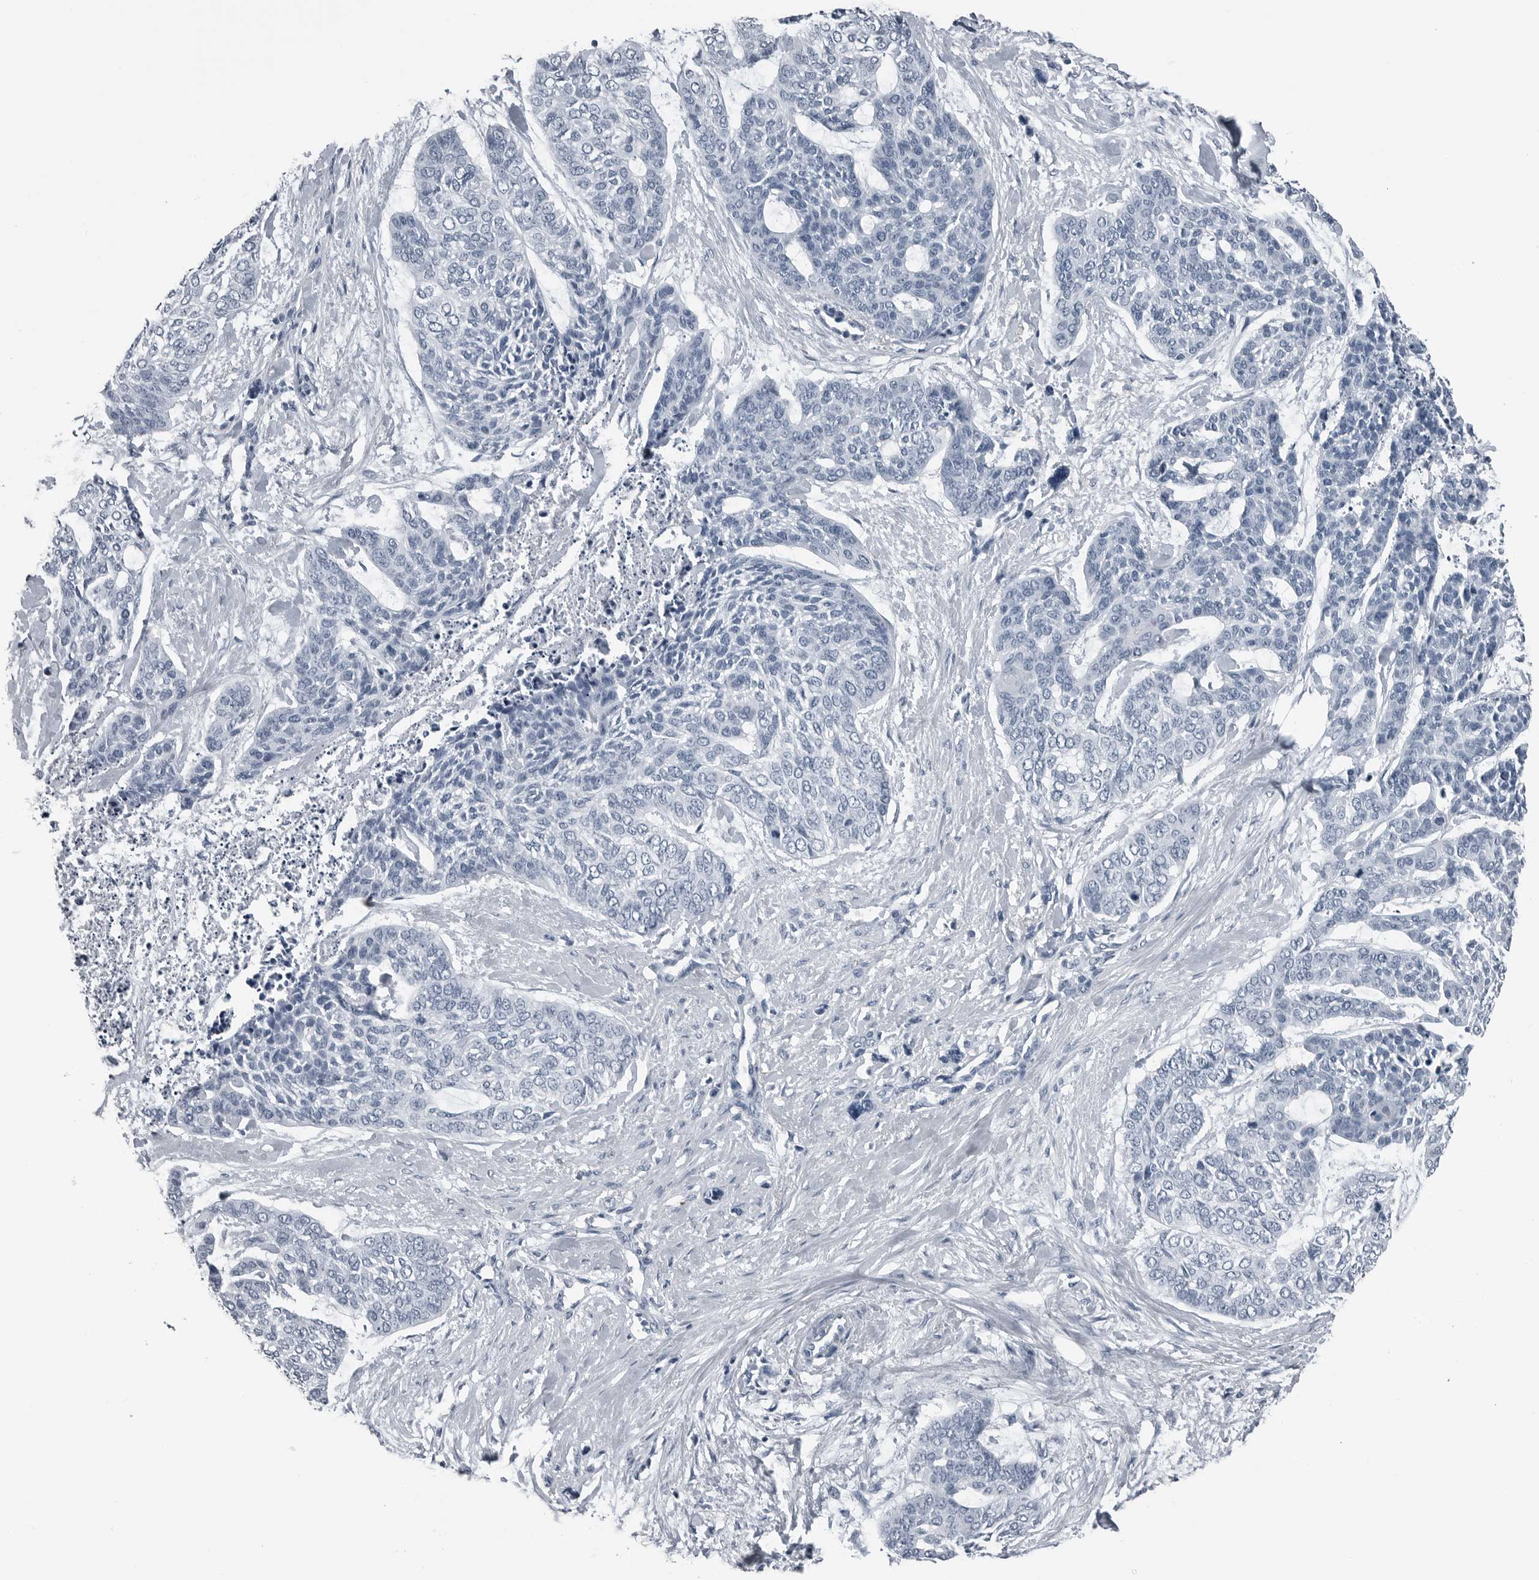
{"staining": {"intensity": "negative", "quantity": "none", "location": "none"}, "tissue": "skin cancer", "cell_type": "Tumor cells", "image_type": "cancer", "snomed": [{"axis": "morphology", "description": "Basal cell carcinoma"}, {"axis": "topography", "description": "Skin"}], "caption": "DAB immunohistochemical staining of skin cancer (basal cell carcinoma) demonstrates no significant positivity in tumor cells.", "gene": "SPINK1", "patient": {"sex": "female", "age": 64}}